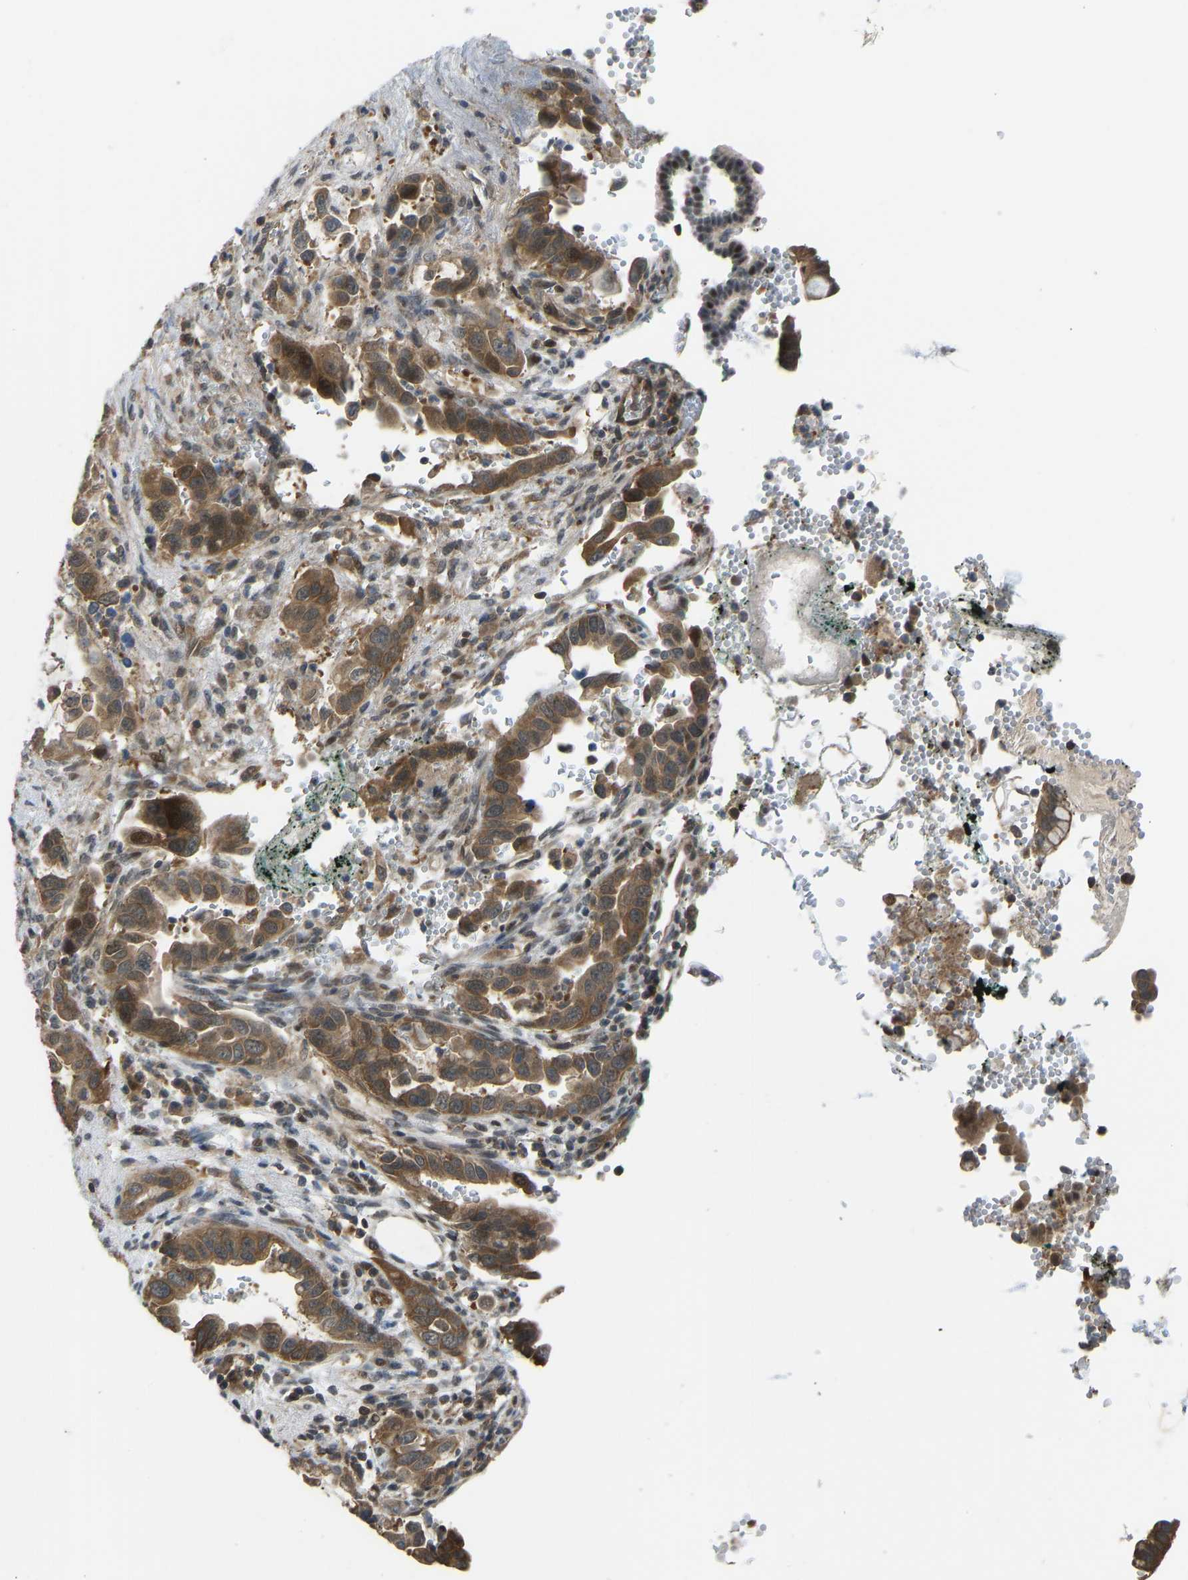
{"staining": {"intensity": "moderate", "quantity": ">75%", "location": "cytoplasmic/membranous"}, "tissue": "pancreatic cancer", "cell_type": "Tumor cells", "image_type": "cancer", "snomed": [{"axis": "morphology", "description": "Adenocarcinoma, NOS"}, {"axis": "topography", "description": "Pancreas"}], "caption": "High-power microscopy captured an IHC micrograph of pancreatic adenocarcinoma, revealing moderate cytoplasmic/membranous expression in approximately >75% of tumor cells. The staining was performed using DAB, with brown indicating positive protein expression. Nuclei are stained blue with hematoxylin.", "gene": "CCT8", "patient": {"sex": "female", "age": 70}}